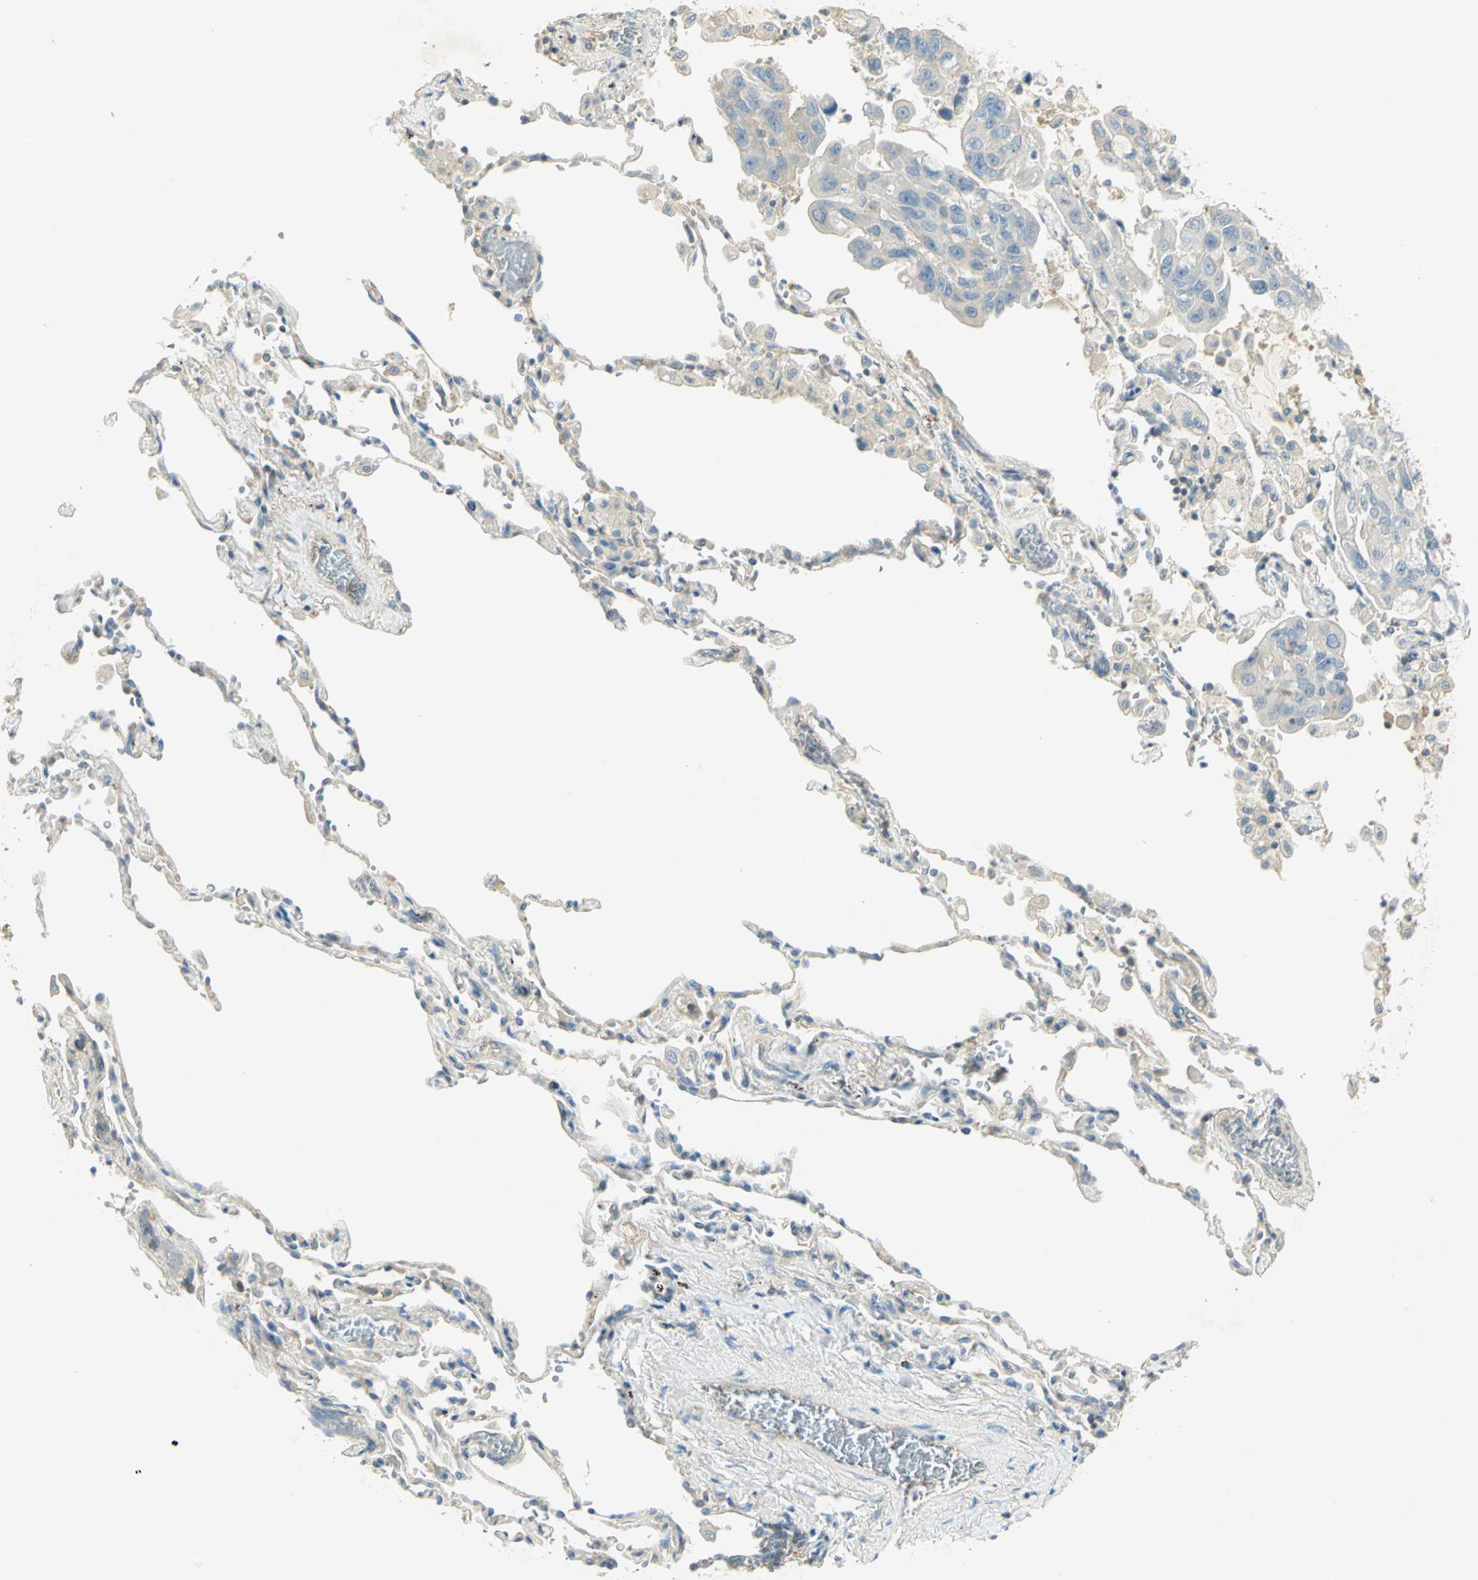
{"staining": {"intensity": "weak", "quantity": "<25%", "location": "cytoplasmic/membranous"}, "tissue": "lung cancer", "cell_type": "Tumor cells", "image_type": "cancer", "snomed": [{"axis": "morphology", "description": "Adenocarcinoma, NOS"}, {"axis": "topography", "description": "Lung"}], "caption": "Lung adenocarcinoma stained for a protein using immunohistochemistry displays no positivity tumor cells.", "gene": "TSC22D2", "patient": {"sex": "male", "age": 64}}